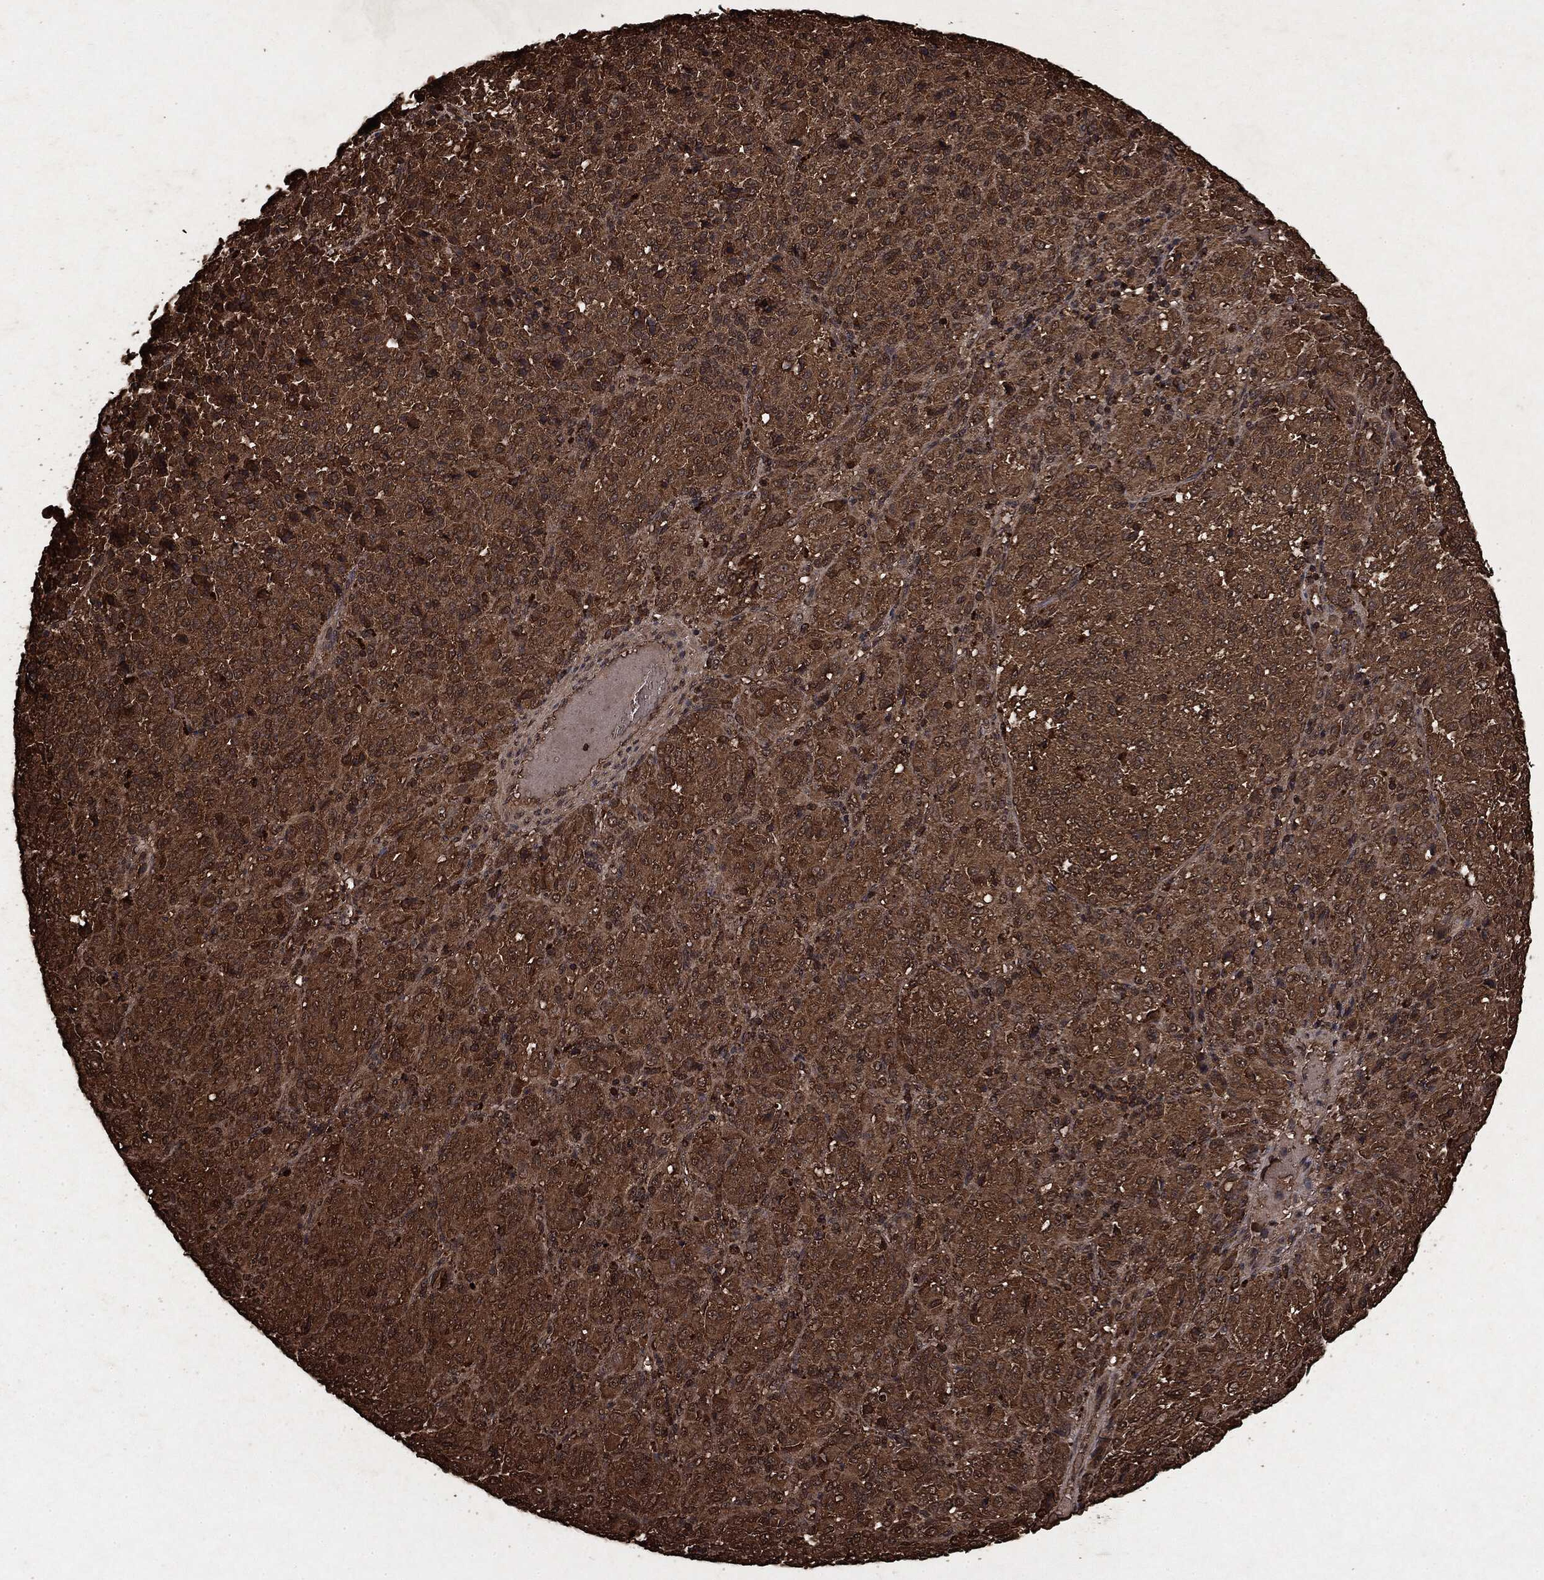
{"staining": {"intensity": "moderate", "quantity": ">75%", "location": "cytoplasmic/membranous"}, "tissue": "melanoma", "cell_type": "Tumor cells", "image_type": "cancer", "snomed": [{"axis": "morphology", "description": "Malignant melanoma, Metastatic site"}, {"axis": "topography", "description": "Brain"}], "caption": "A brown stain highlights moderate cytoplasmic/membranous staining of a protein in human melanoma tumor cells.", "gene": "ARAF", "patient": {"sex": "female", "age": 56}}